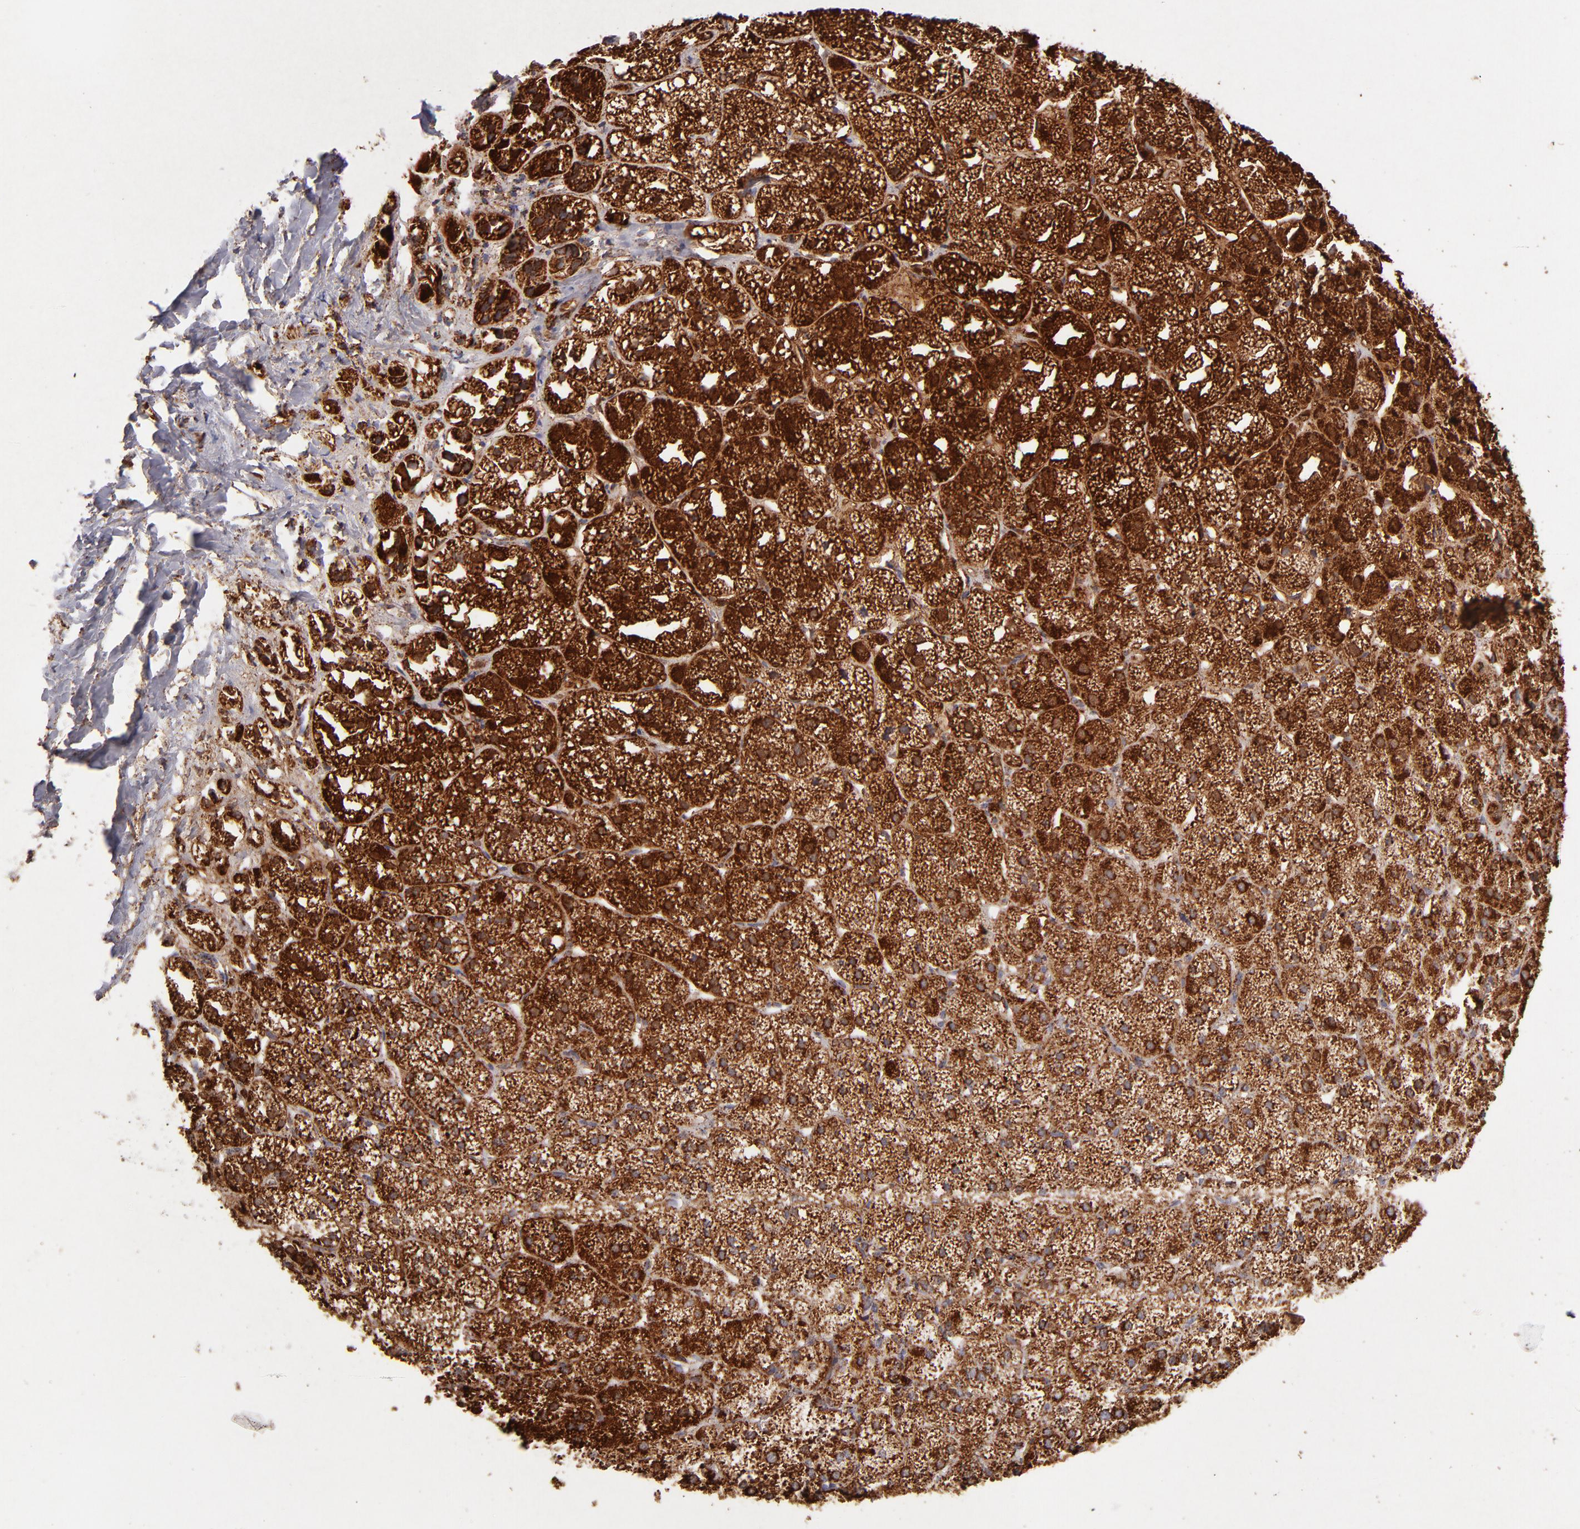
{"staining": {"intensity": "strong", "quantity": ">75%", "location": "cytoplasmic/membranous"}, "tissue": "adrenal gland", "cell_type": "Glandular cells", "image_type": "normal", "snomed": [{"axis": "morphology", "description": "Normal tissue, NOS"}, {"axis": "topography", "description": "Adrenal gland"}], "caption": "A high amount of strong cytoplasmic/membranous positivity is identified in about >75% of glandular cells in normal adrenal gland. (DAB = brown stain, brightfield microscopy at high magnification).", "gene": "DLST", "patient": {"sex": "female", "age": 71}}